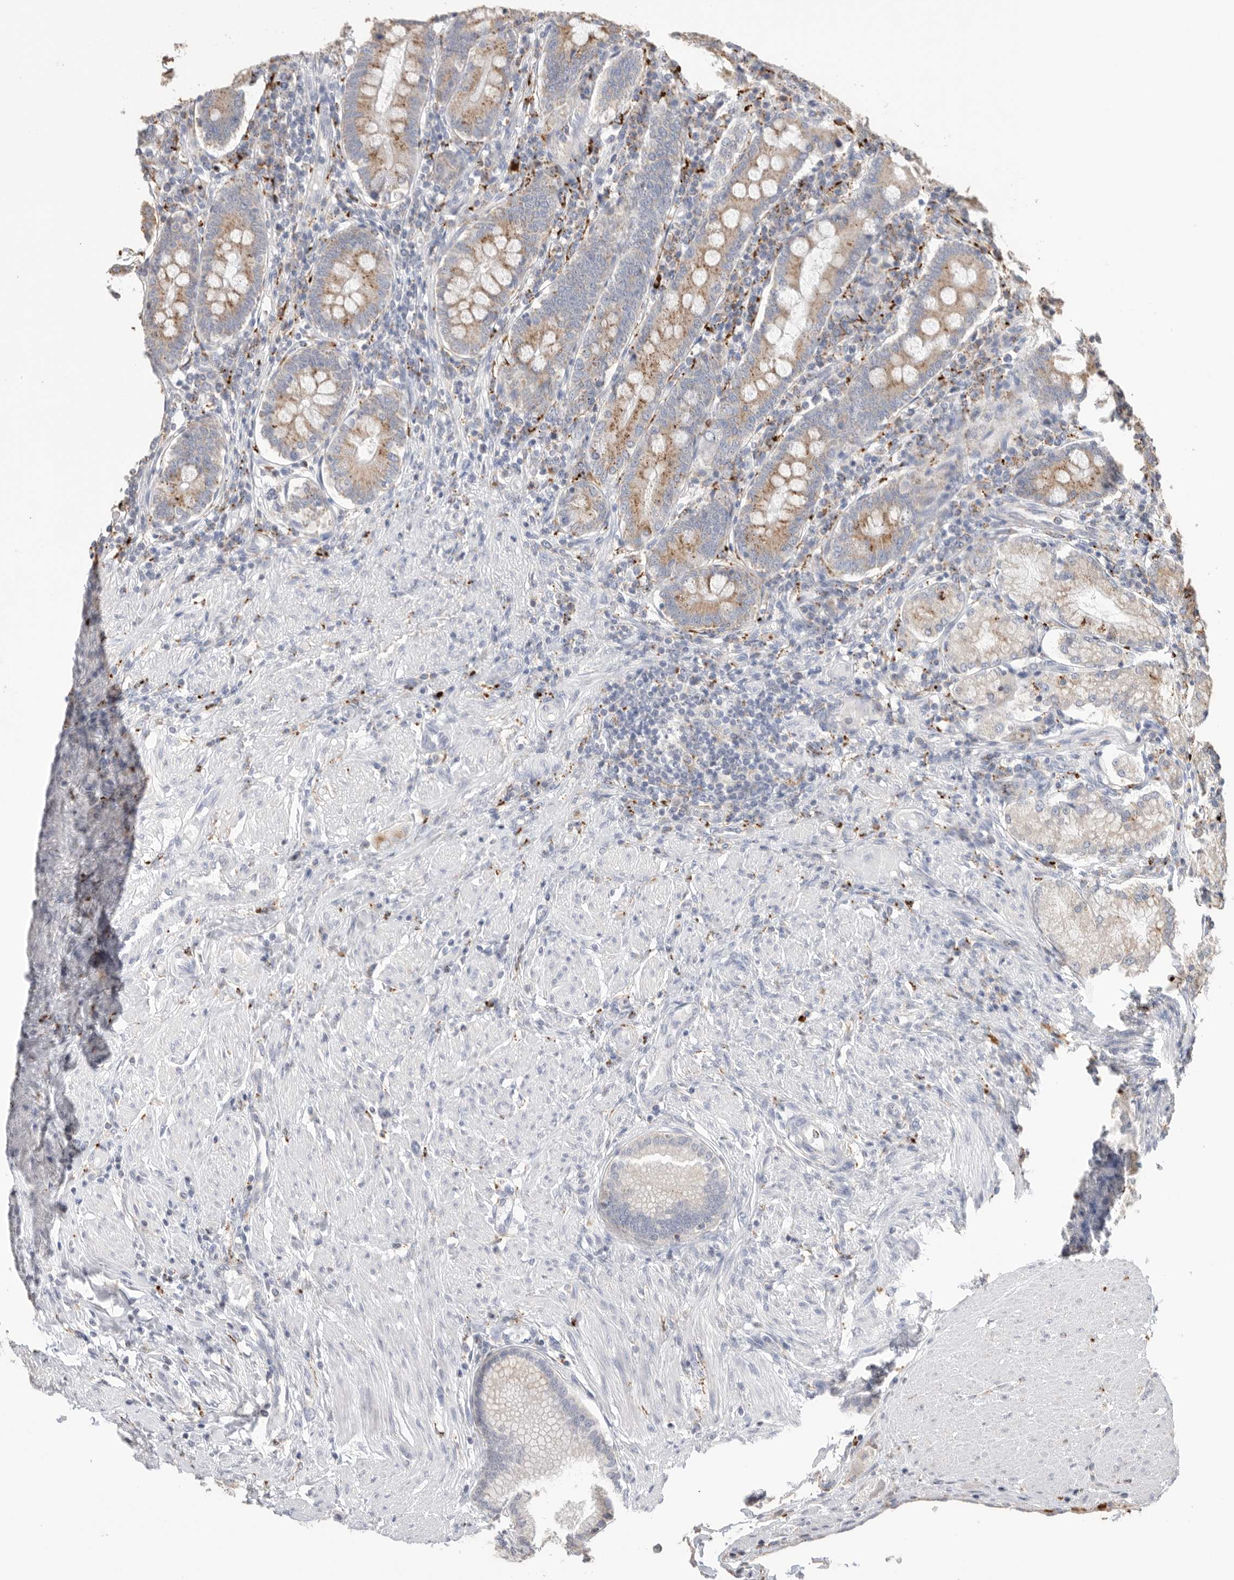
{"staining": {"intensity": "moderate", "quantity": "25%-75%", "location": "cytoplasmic/membranous"}, "tissue": "duodenum", "cell_type": "Glandular cells", "image_type": "normal", "snomed": [{"axis": "morphology", "description": "Normal tissue, NOS"}, {"axis": "morphology", "description": "Adenocarcinoma, NOS"}, {"axis": "topography", "description": "Pancreas"}, {"axis": "topography", "description": "Duodenum"}], "caption": "Protein expression analysis of normal human duodenum reveals moderate cytoplasmic/membranous positivity in approximately 25%-75% of glandular cells.", "gene": "GGH", "patient": {"sex": "male", "age": 50}}